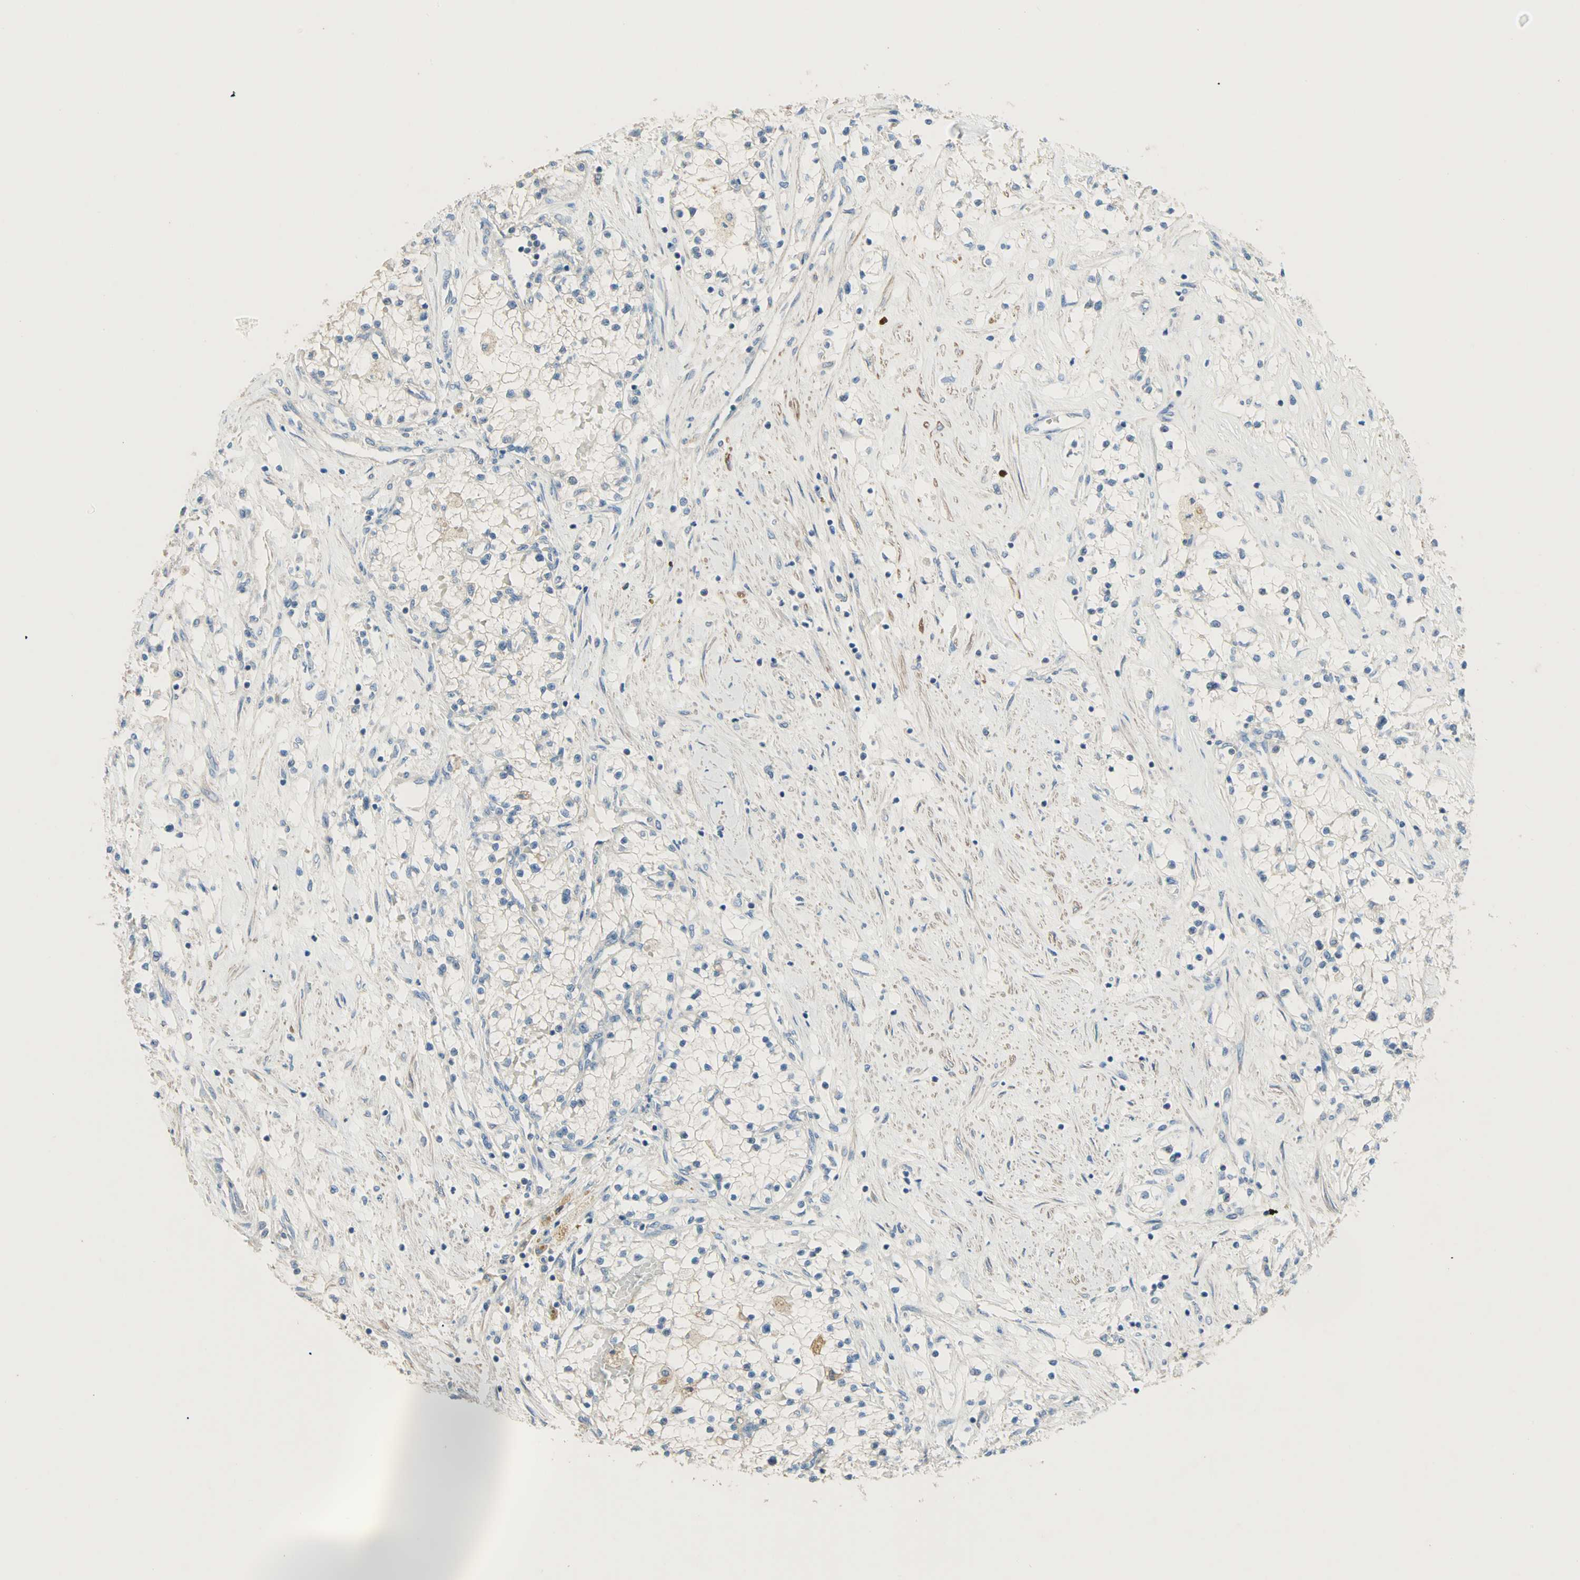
{"staining": {"intensity": "negative", "quantity": "none", "location": "none"}, "tissue": "renal cancer", "cell_type": "Tumor cells", "image_type": "cancer", "snomed": [{"axis": "morphology", "description": "Adenocarcinoma, NOS"}, {"axis": "topography", "description": "Kidney"}], "caption": "Immunohistochemistry of human renal cancer (adenocarcinoma) exhibits no positivity in tumor cells. (Brightfield microscopy of DAB immunohistochemistry at high magnification).", "gene": "ACVRL1", "patient": {"sex": "male", "age": 68}}